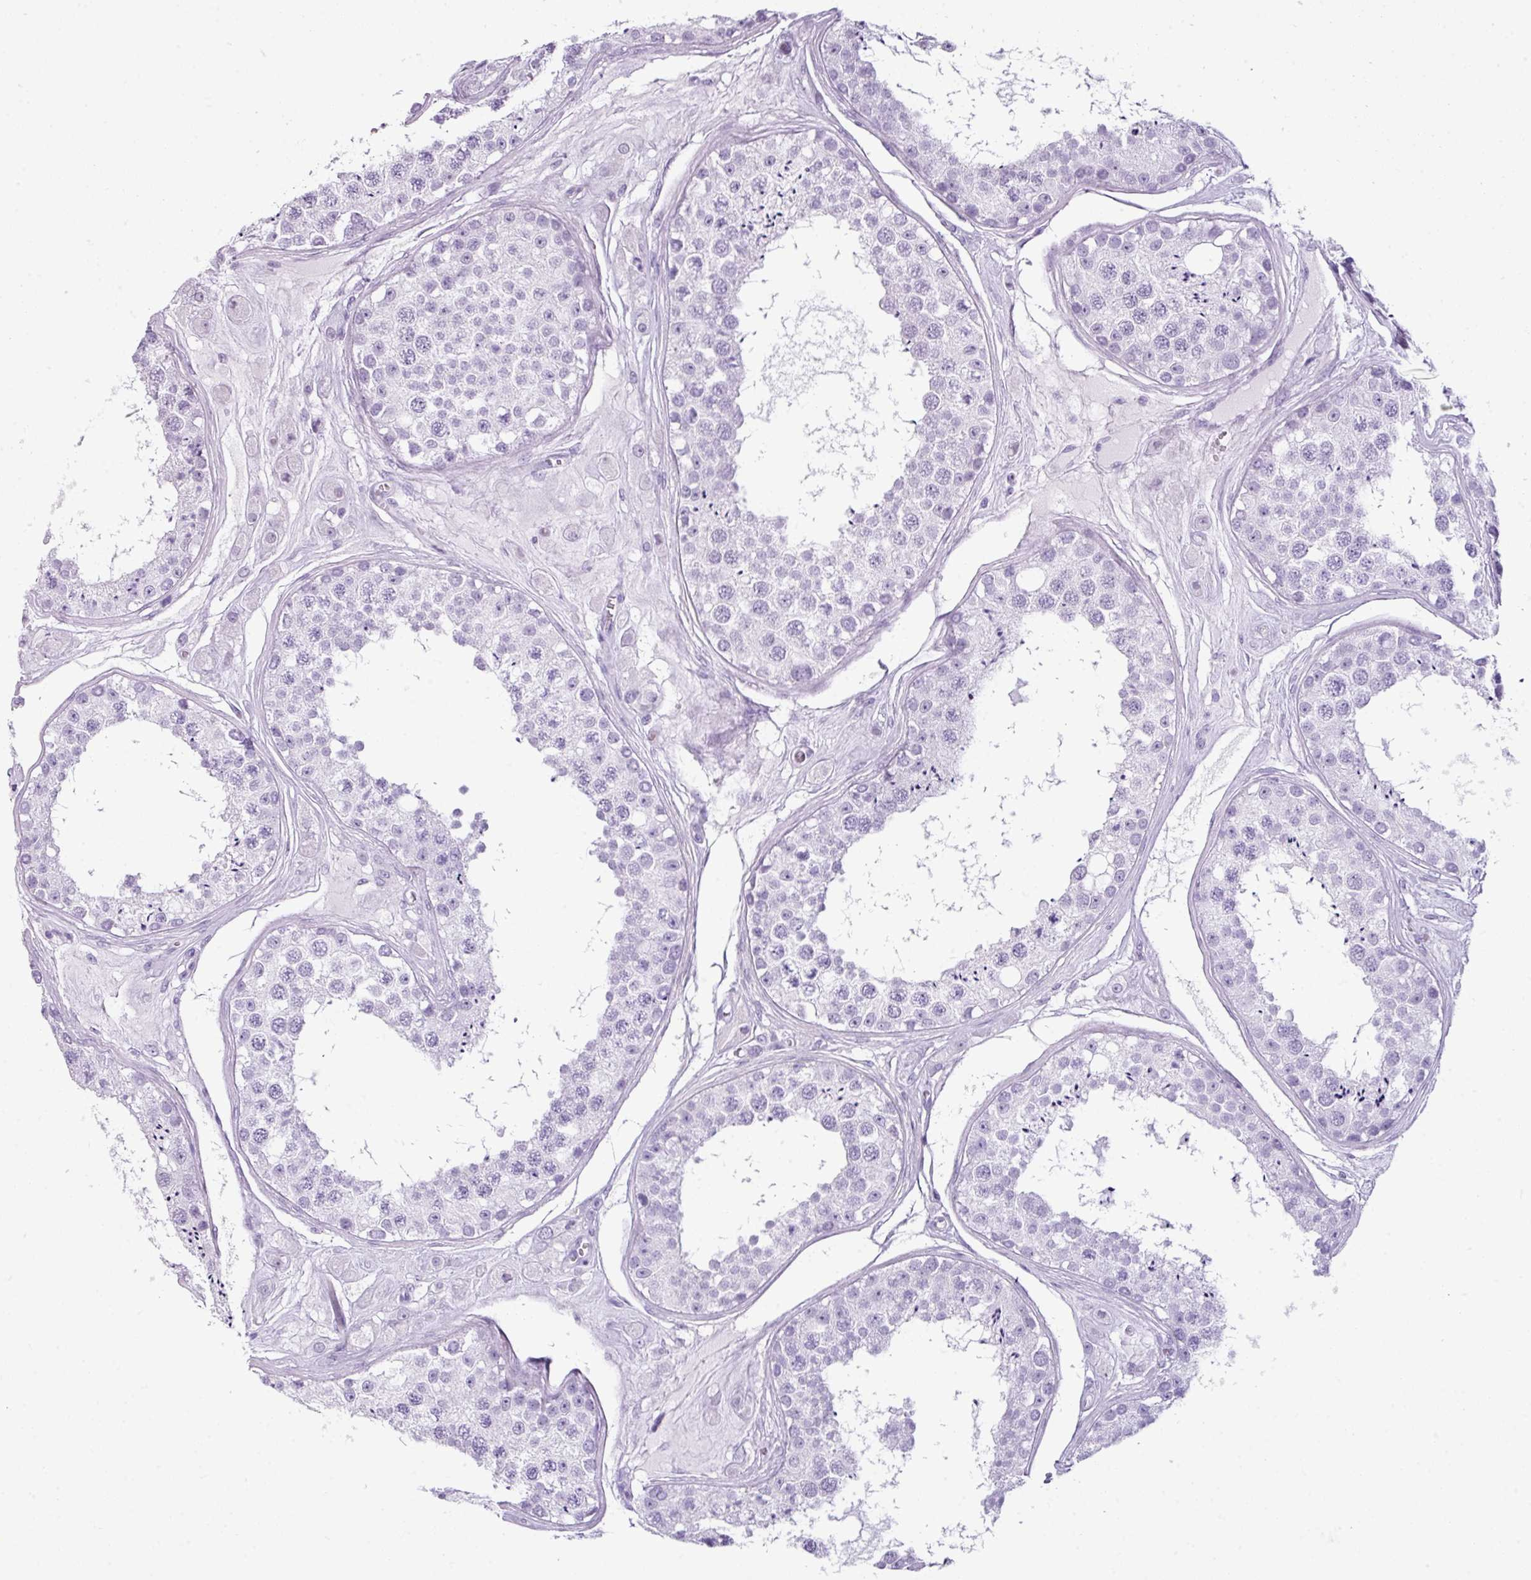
{"staining": {"intensity": "negative", "quantity": "none", "location": "none"}, "tissue": "testis", "cell_type": "Cells in seminiferous ducts", "image_type": "normal", "snomed": [{"axis": "morphology", "description": "Normal tissue, NOS"}, {"axis": "topography", "description": "Testis"}], "caption": "Protein analysis of normal testis demonstrates no significant positivity in cells in seminiferous ducts.", "gene": "SCT", "patient": {"sex": "male", "age": 25}}